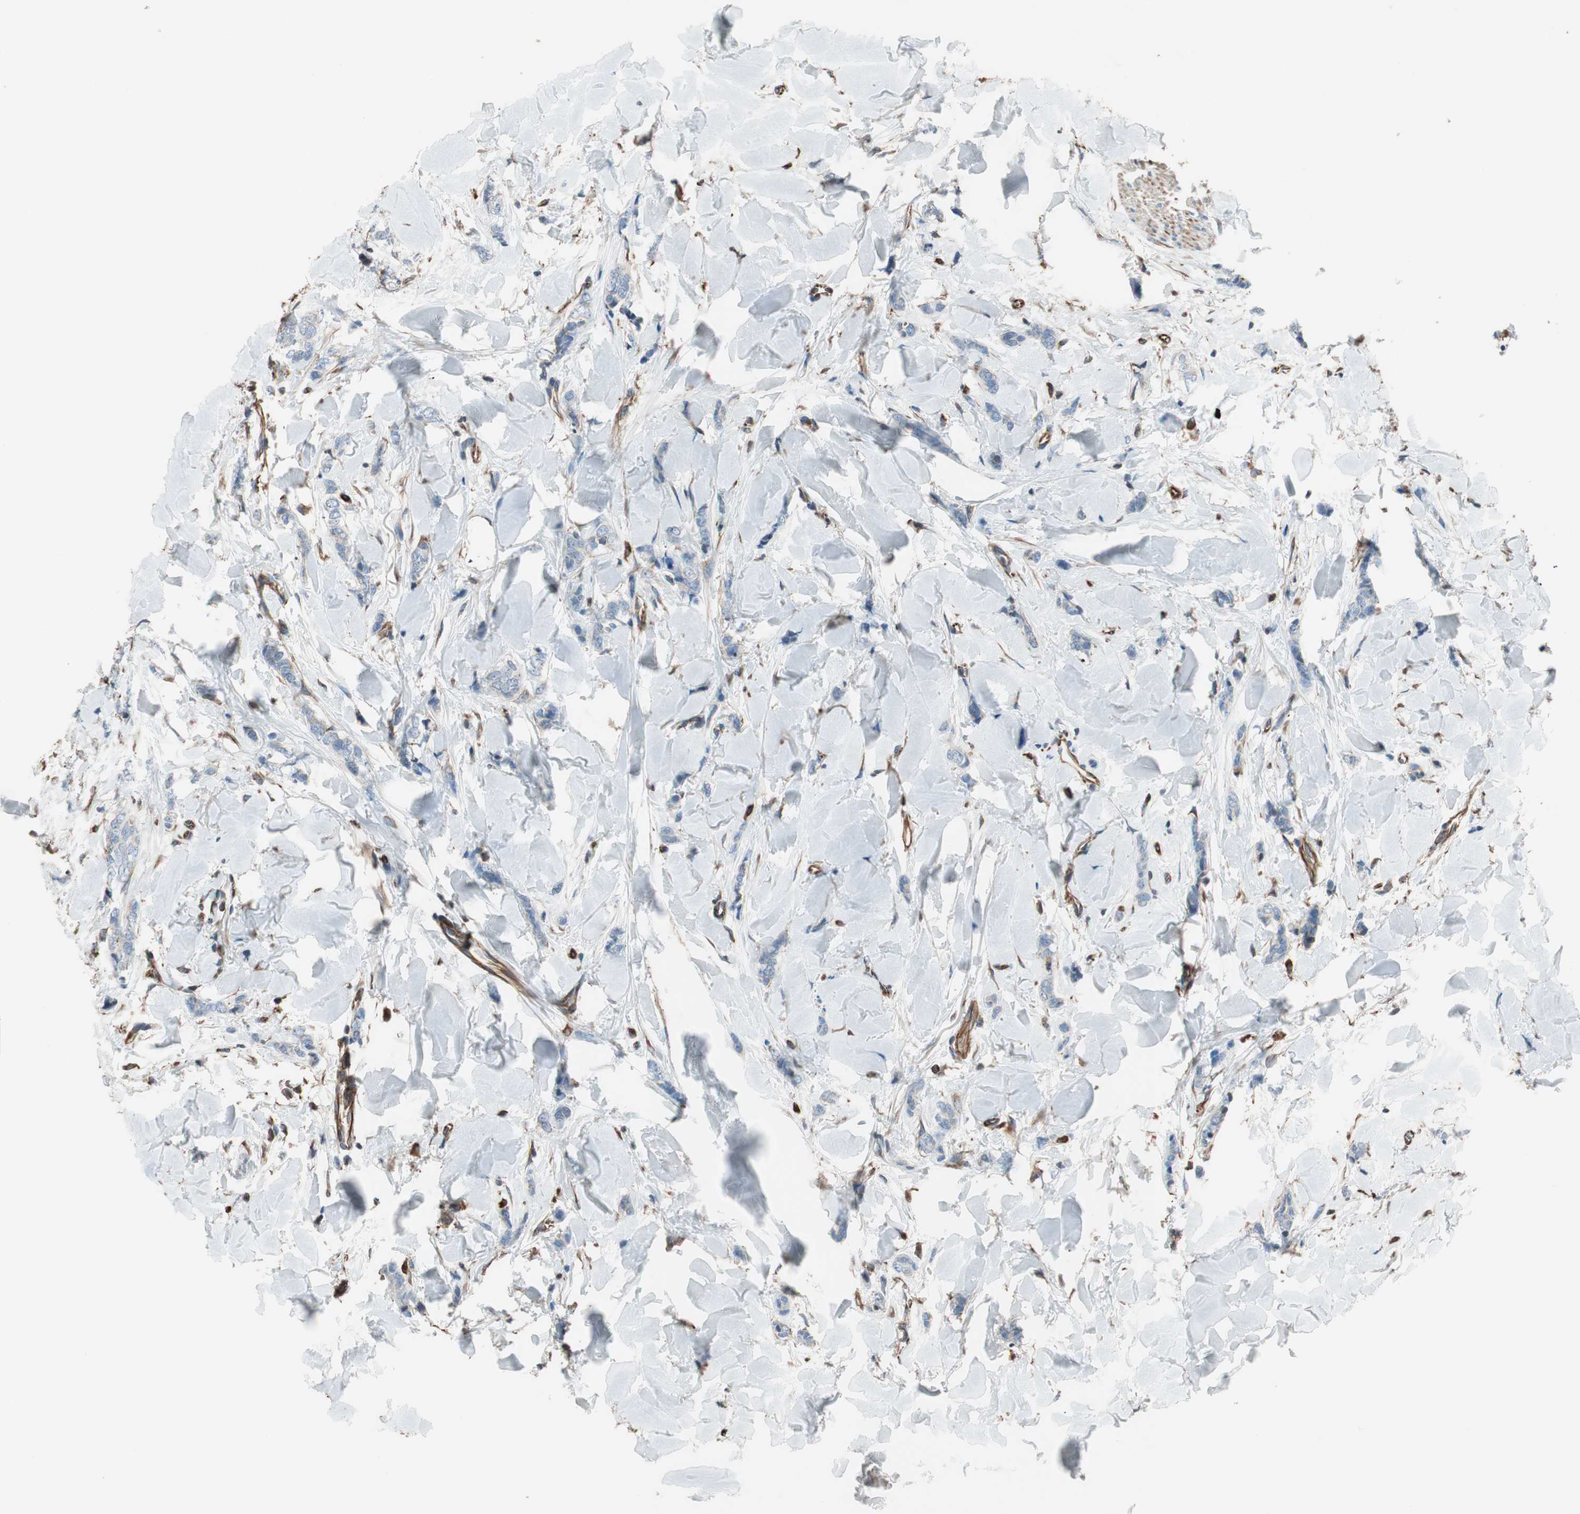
{"staining": {"intensity": "negative", "quantity": "none", "location": "none"}, "tissue": "breast cancer", "cell_type": "Tumor cells", "image_type": "cancer", "snomed": [{"axis": "morphology", "description": "Lobular carcinoma"}, {"axis": "topography", "description": "Skin"}, {"axis": "topography", "description": "Breast"}], "caption": "An immunohistochemistry (IHC) micrograph of breast cancer (lobular carcinoma) is shown. There is no staining in tumor cells of breast cancer (lobular carcinoma).", "gene": "SRCIN1", "patient": {"sex": "female", "age": 46}}